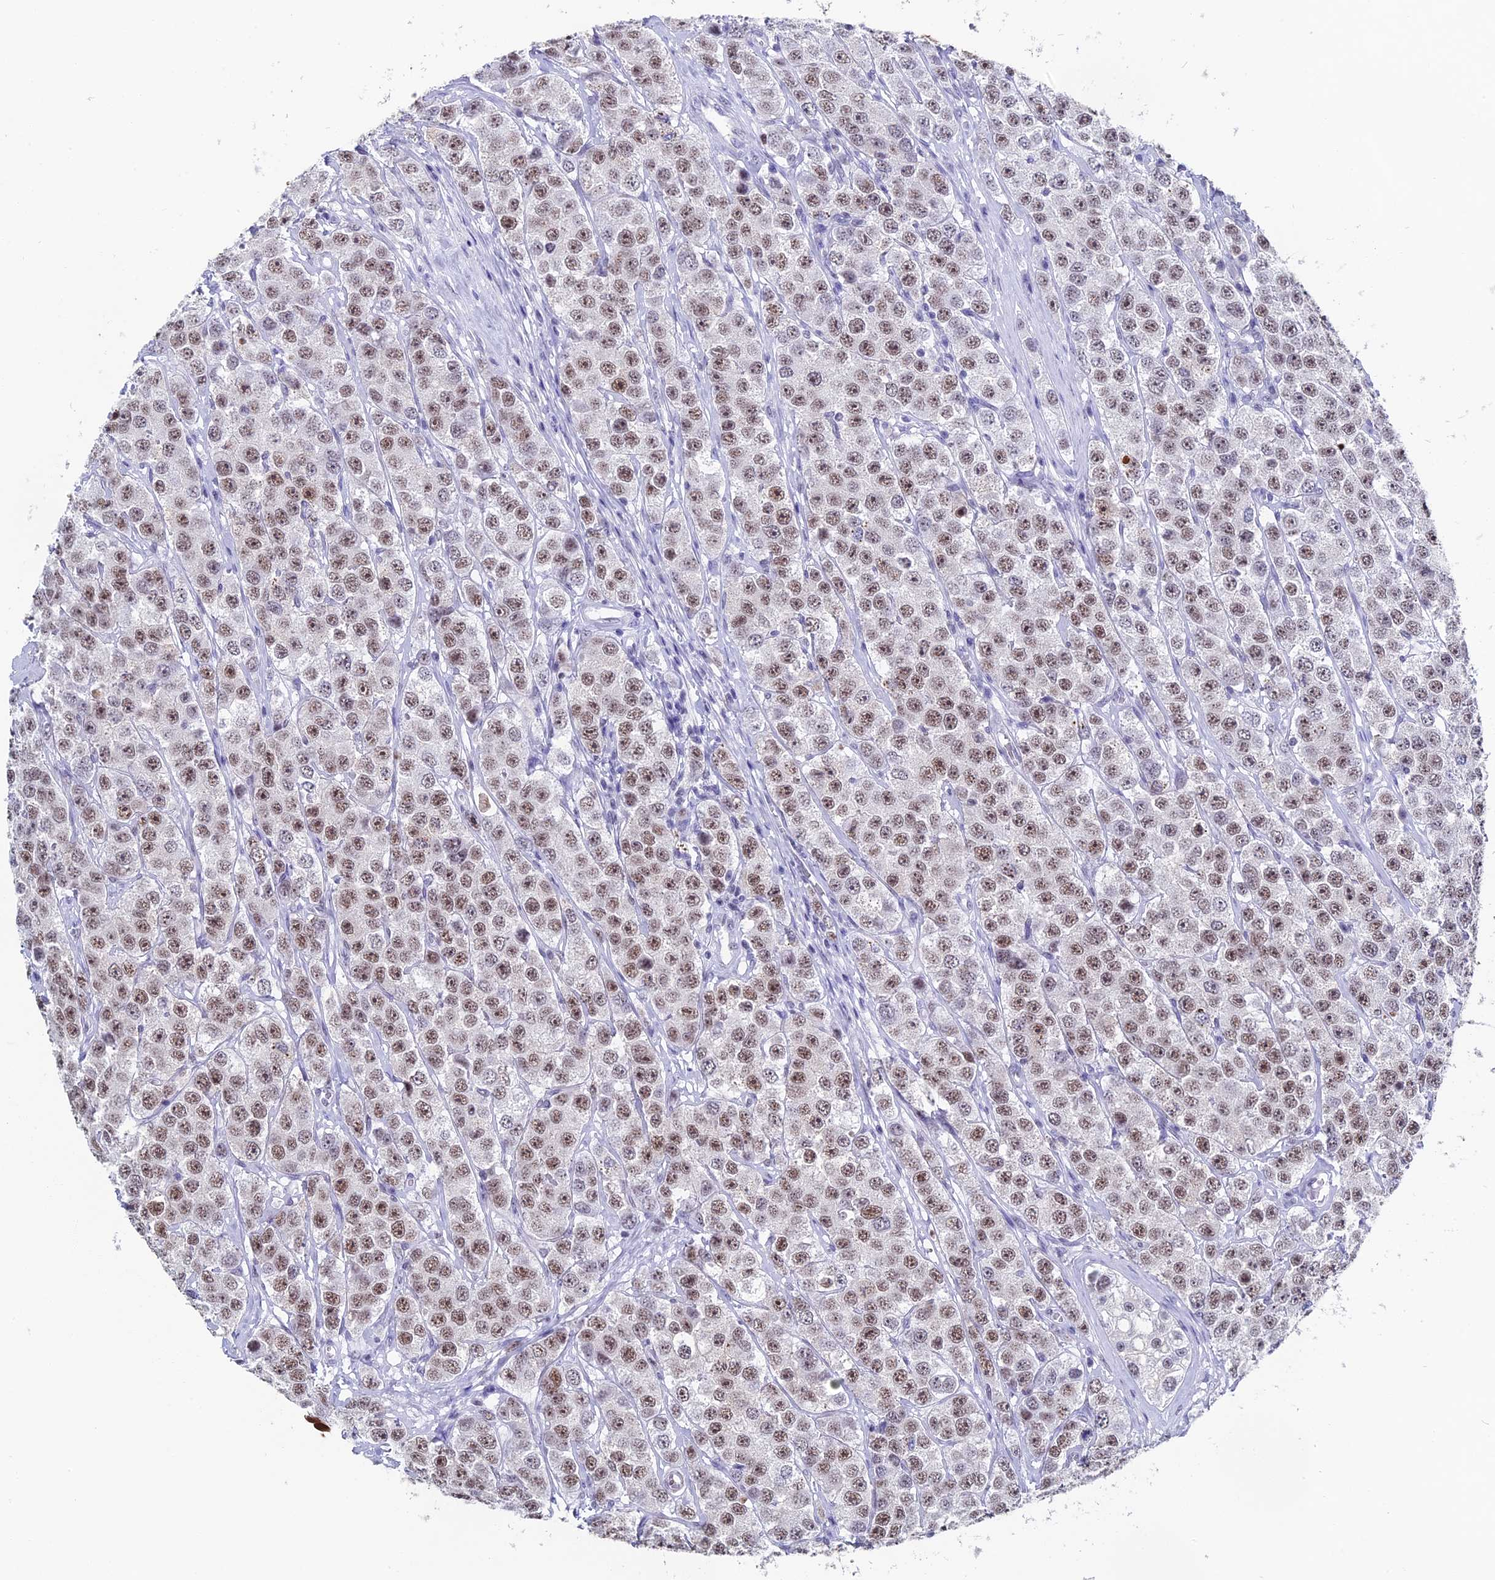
{"staining": {"intensity": "moderate", "quantity": ">75%", "location": "nuclear"}, "tissue": "testis cancer", "cell_type": "Tumor cells", "image_type": "cancer", "snomed": [{"axis": "morphology", "description": "Seminoma, NOS"}, {"axis": "topography", "description": "Testis"}], "caption": "Tumor cells show medium levels of moderate nuclear staining in about >75% of cells in human testis cancer. (DAB = brown stain, brightfield microscopy at high magnification).", "gene": "CD2BP2", "patient": {"sex": "male", "age": 28}}